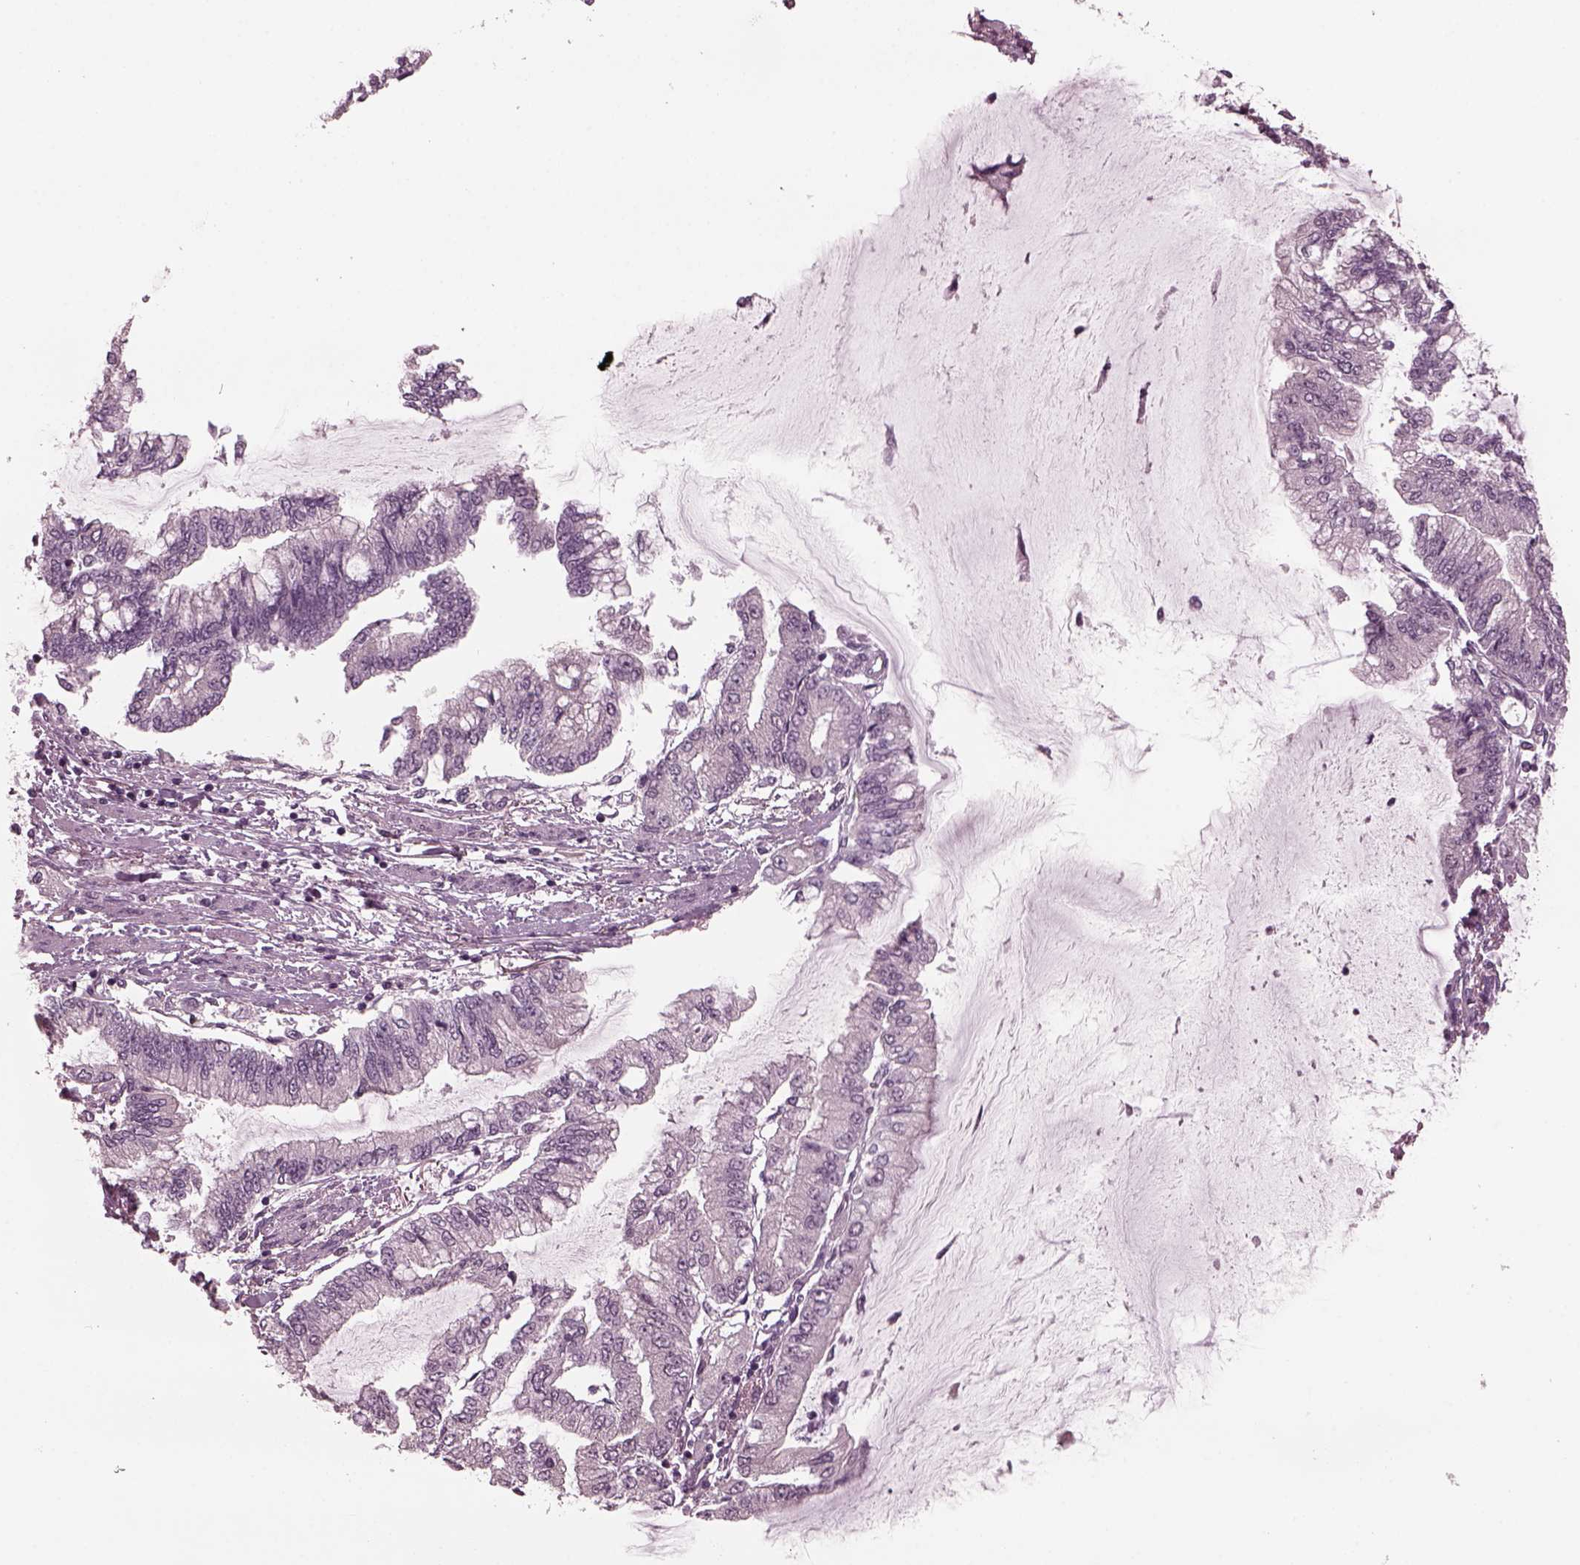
{"staining": {"intensity": "negative", "quantity": "none", "location": "none"}, "tissue": "stomach cancer", "cell_type": "Tumor cells", "image_type": "cancer", "snomed": [{"axis": "morphology", "description": "Adenocarcinoma, NOS"}, {"axis": "topography", "description": "Stomach, upper"}], "caption": "Immunohistochemistry (IHC) micrograph of stomach cancer (adenocarcinoma) stained for a protein (brown), which displays no positivity in tumor cells.", "gene": "SAXO1", "patient": {"sex": "female", "age": 74}}